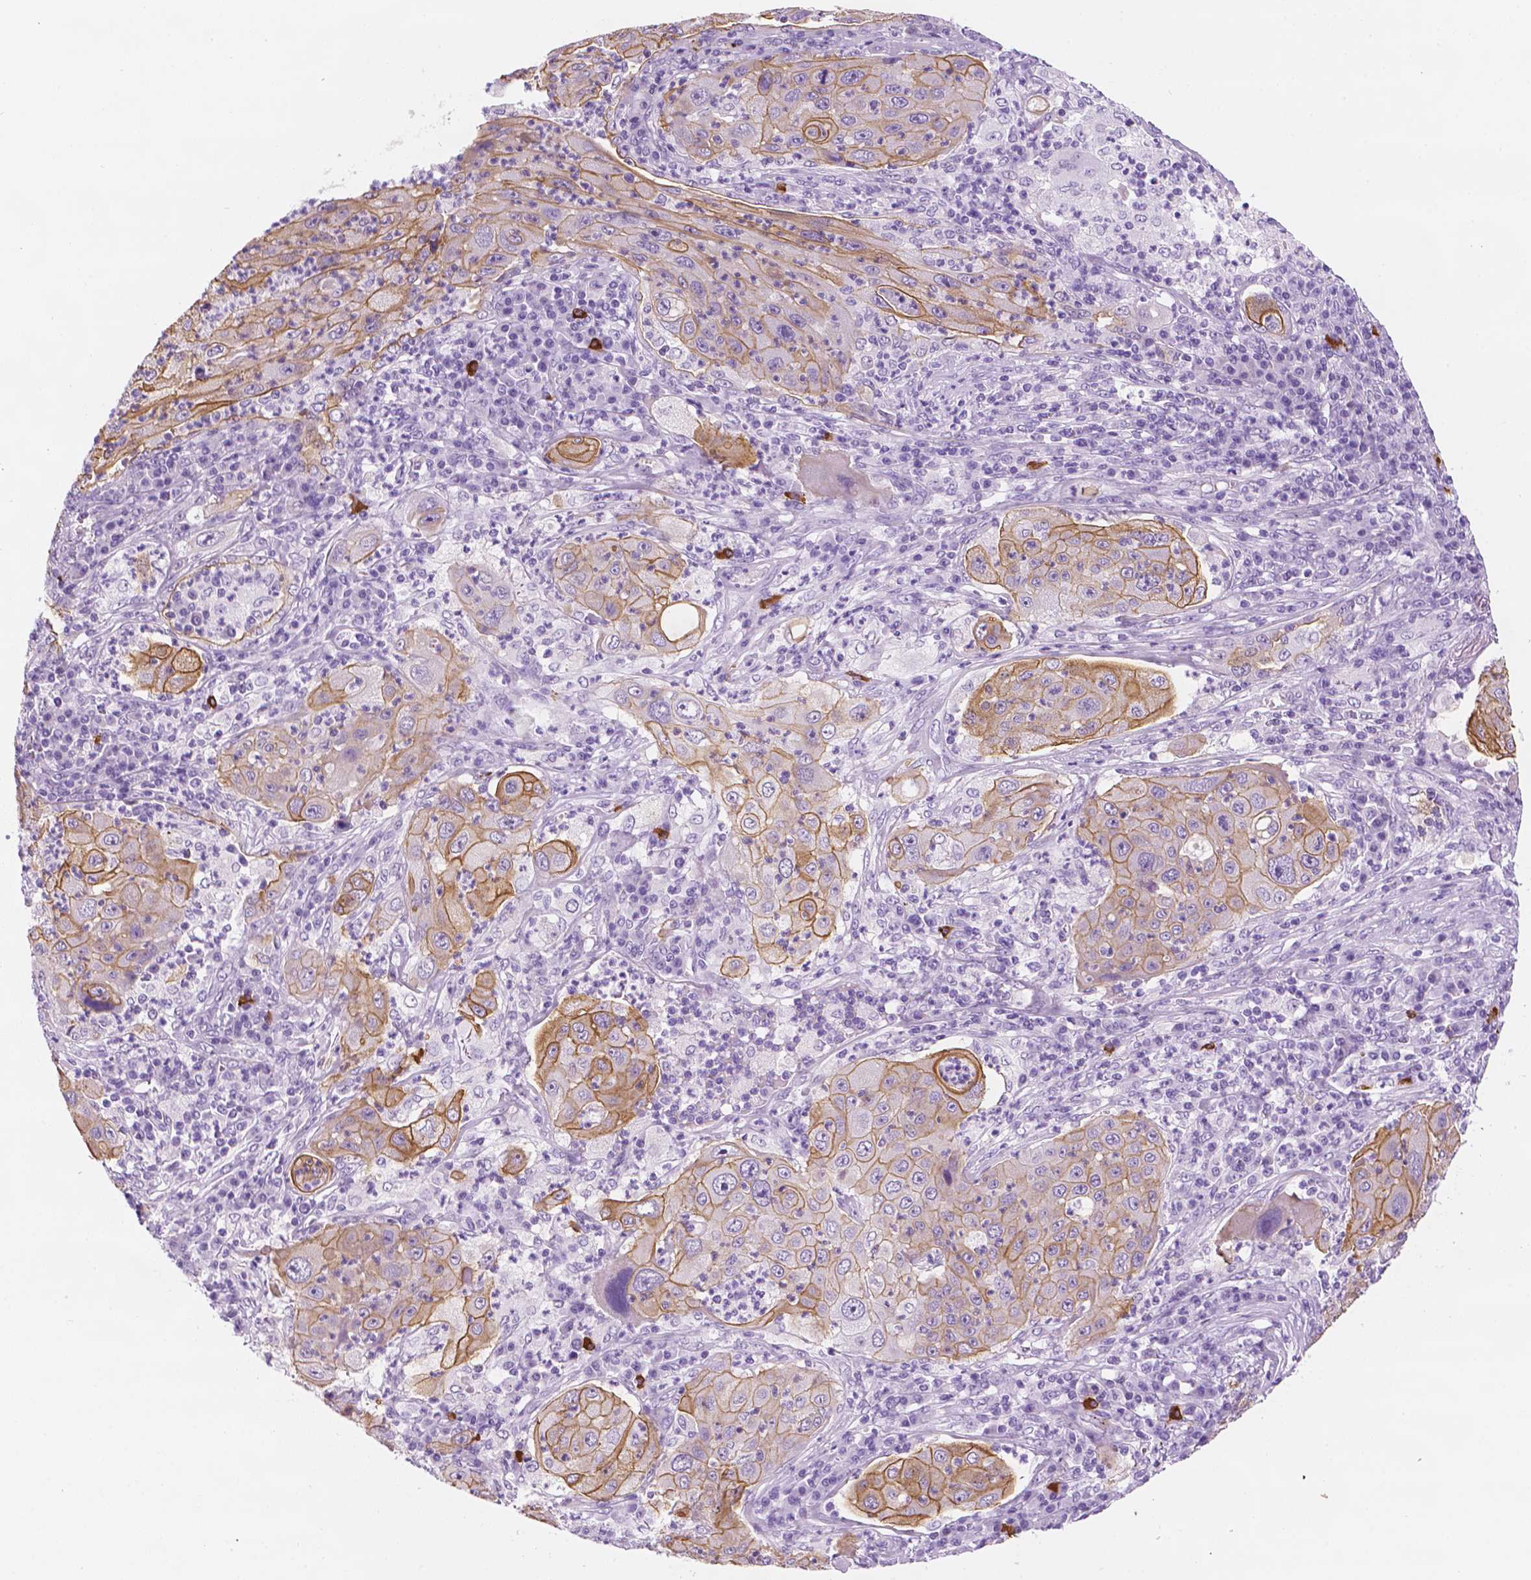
{"staining": {"intensity": "moderate", "quantity": "25%-75%", "location": "cytoplasmic/membranous"}, "tissue": "lung cancer", "cell_type": "Tumor cells", "image_type": "cancer", "snomed": [{"axis": "morphology", "description": "Squamous cell carcinoma, NOS"}, {"axis": "topography", "description": "Lung"}], "caption": "Immunohistochemical staining of human squamous cell carcinoma (lung) exhibits medium levels of moderate cytoplasmic/membranous protein staining in about 25%-75% of tumor cells. (DAB IHC, brown staining for protein, blue staining for nuclei).", "gene": "PPL", "patient": {"sex": "female", "age": 59}}